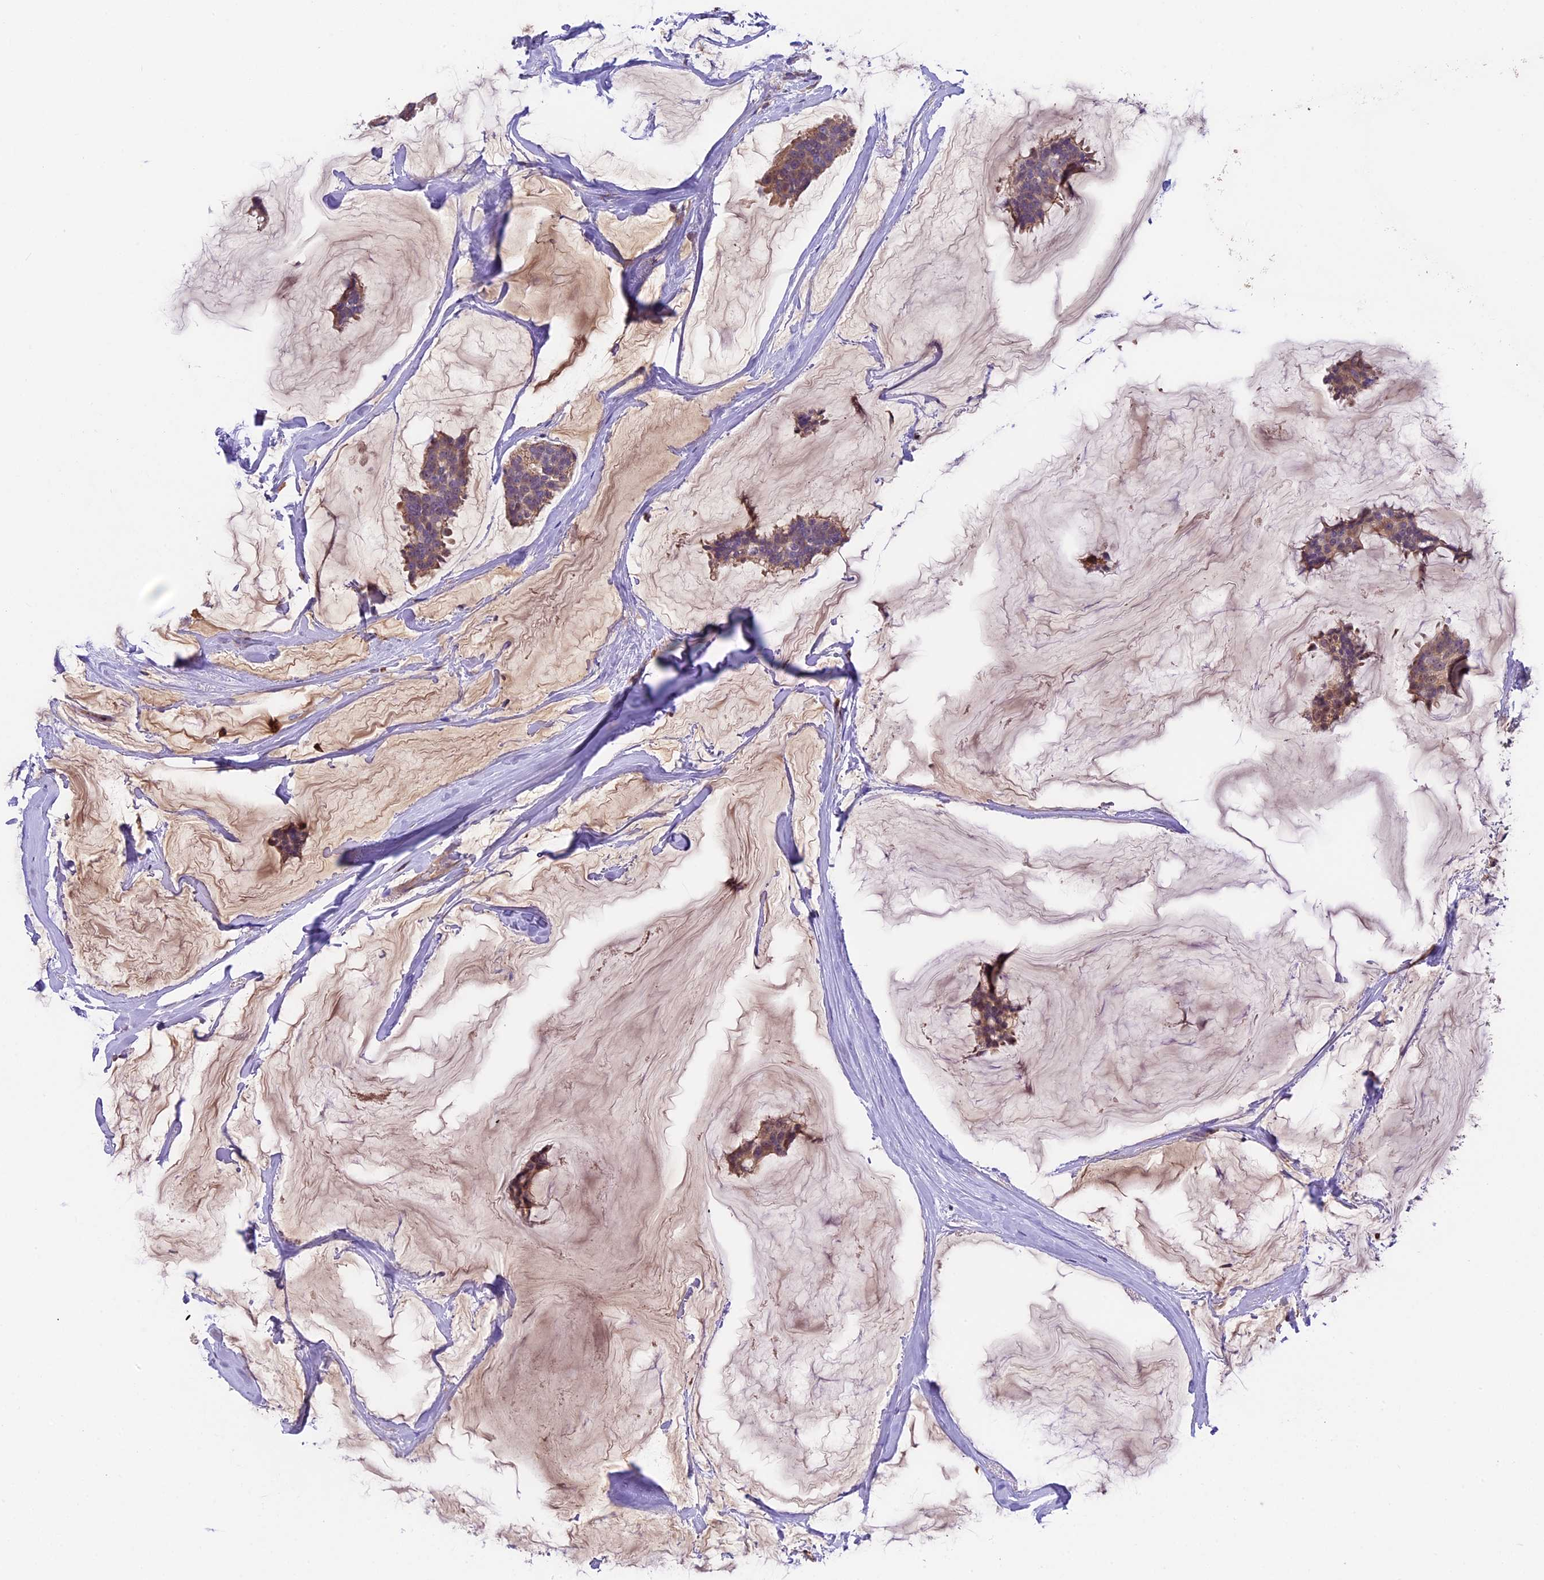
{"staining": {"intensity": "moderate", "quantity": ">75%", "location": "cytoplasmic/membranous"}, "tissue": "breast cancer", "cell_type": "Tumor cells", "image_type": "cancer", "snomed": [{"axis": "morphology", "description": "Duct carcinoma"}, {"axis": "topography", "description": "Breast"}], "caption": "Intraductal carcinoma (breast) was stained to show a protein in brown. There is medium levels of moderate cytoplasmic/membranous expression in approximately >75% of tumor cells.", "gene": "TBC1D1", "patient": {"sex": "female", "age": 93}}